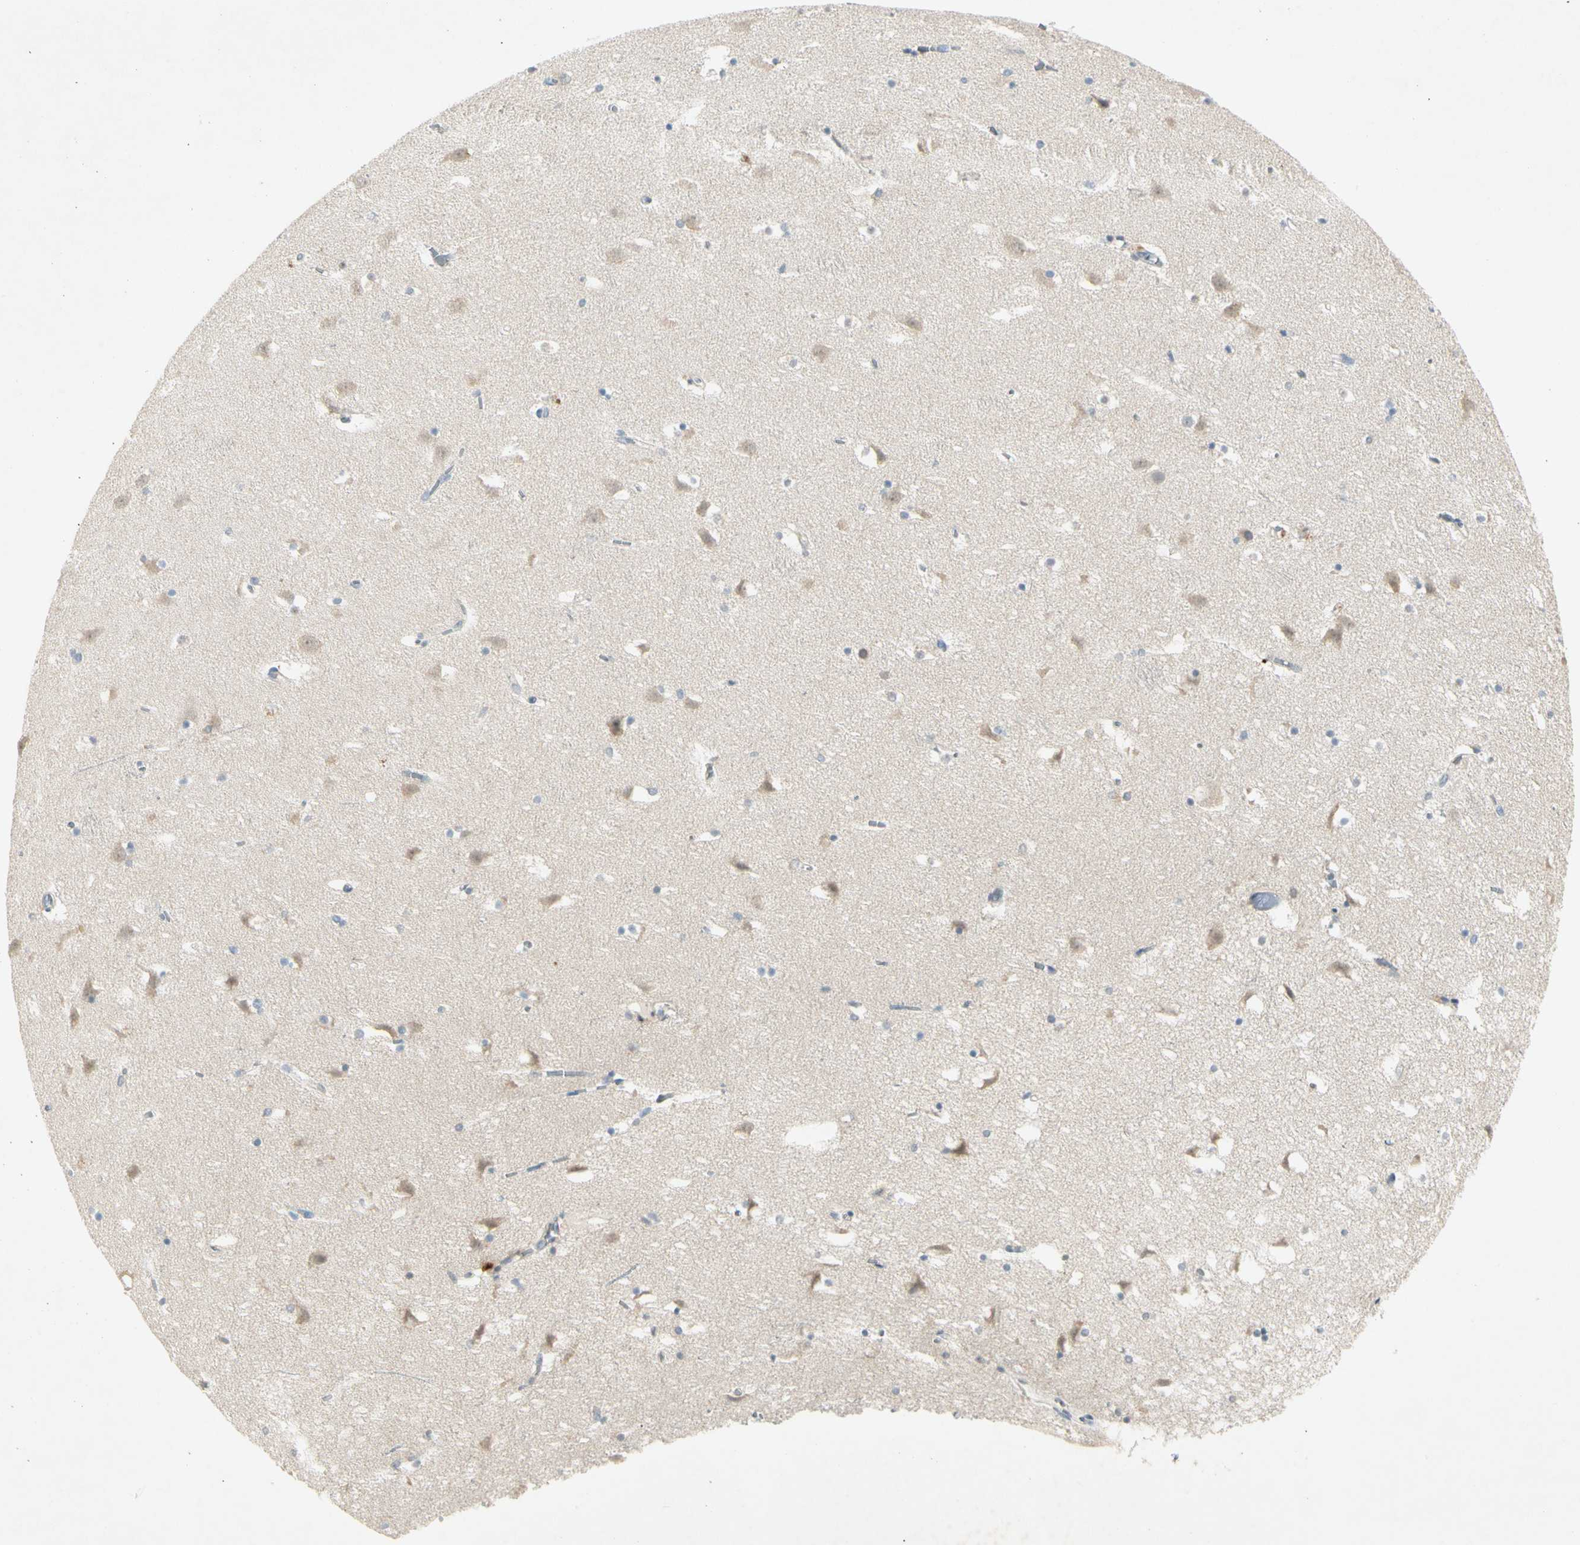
{"staining": {"intensity": "negative", "quantity": "none", "location": "none"}, "tissue": "caudate", "cell_type": "Glial cells", "image_type": "normal", "snomed": [{"axis": "morphology", "description": "Normal tissue, NOS"}, {"axis": "topography", "description": "Lateral ventricle wall"}], "caption": "Immunohistochemical staining of normal caudate displays no significant expression in glial cells. (DAB IHC, high magnification).", "gene": "PITX1", "patient": {"sex": "male", "age": 45}}